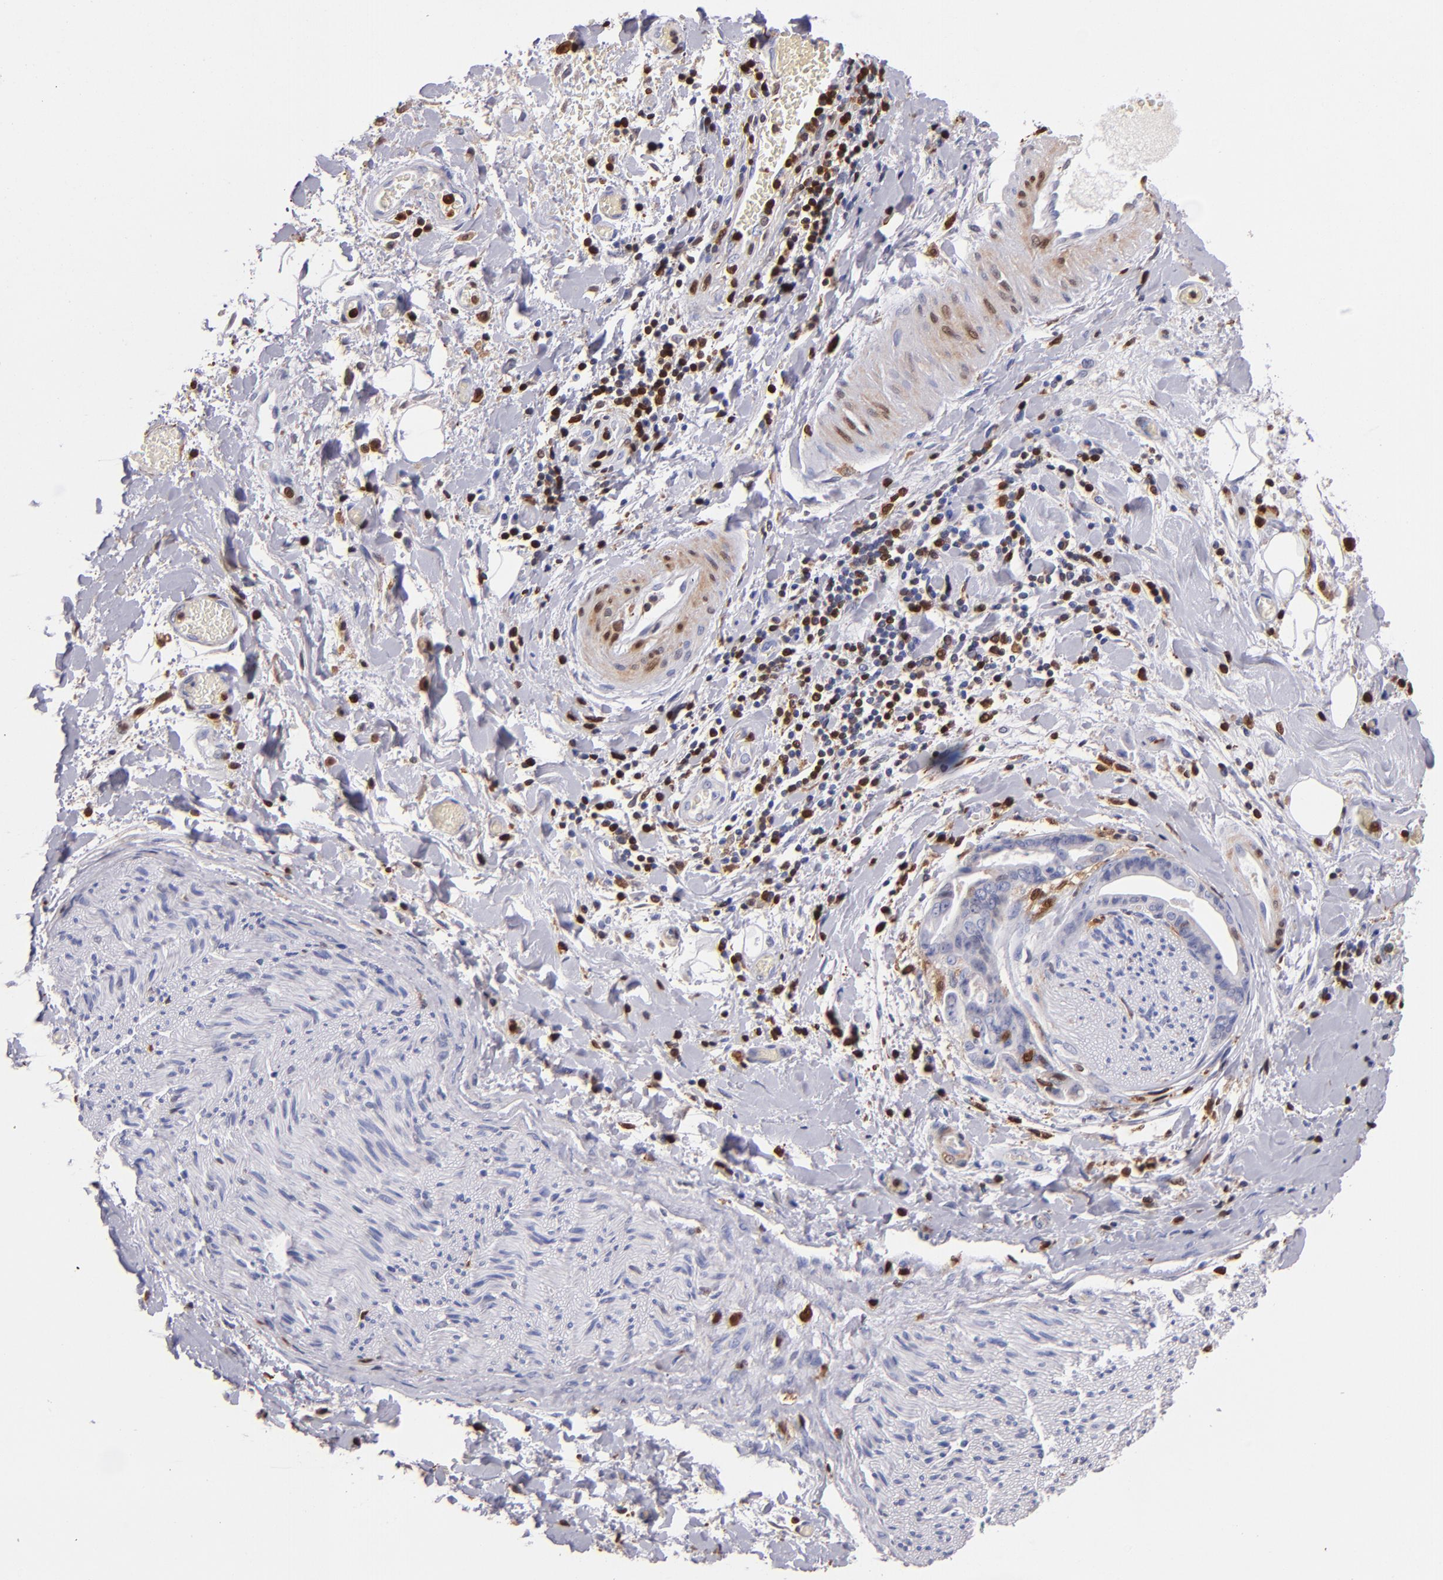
{"staining": {"intensity": "moderate", "quantity": "<25%", "location": "cytoplasmic/membranous,nuclear"}, "tissue": "liver cancer", "cell_type": "Tumor cells", "image_type": "cancer", "snomed": [{"axis": "morphology", "description": "Cholangiocarcinoma"}, {"axis": "topography", "description": "Liver"}], "caption": "Moderate cytoplasmic/membranous and nuclear protein expression is appreciated in approximately <25% of tumor cells in liver cancer.", "gene": "S100A4", "patient": {"sex": "male", "age": 58}}